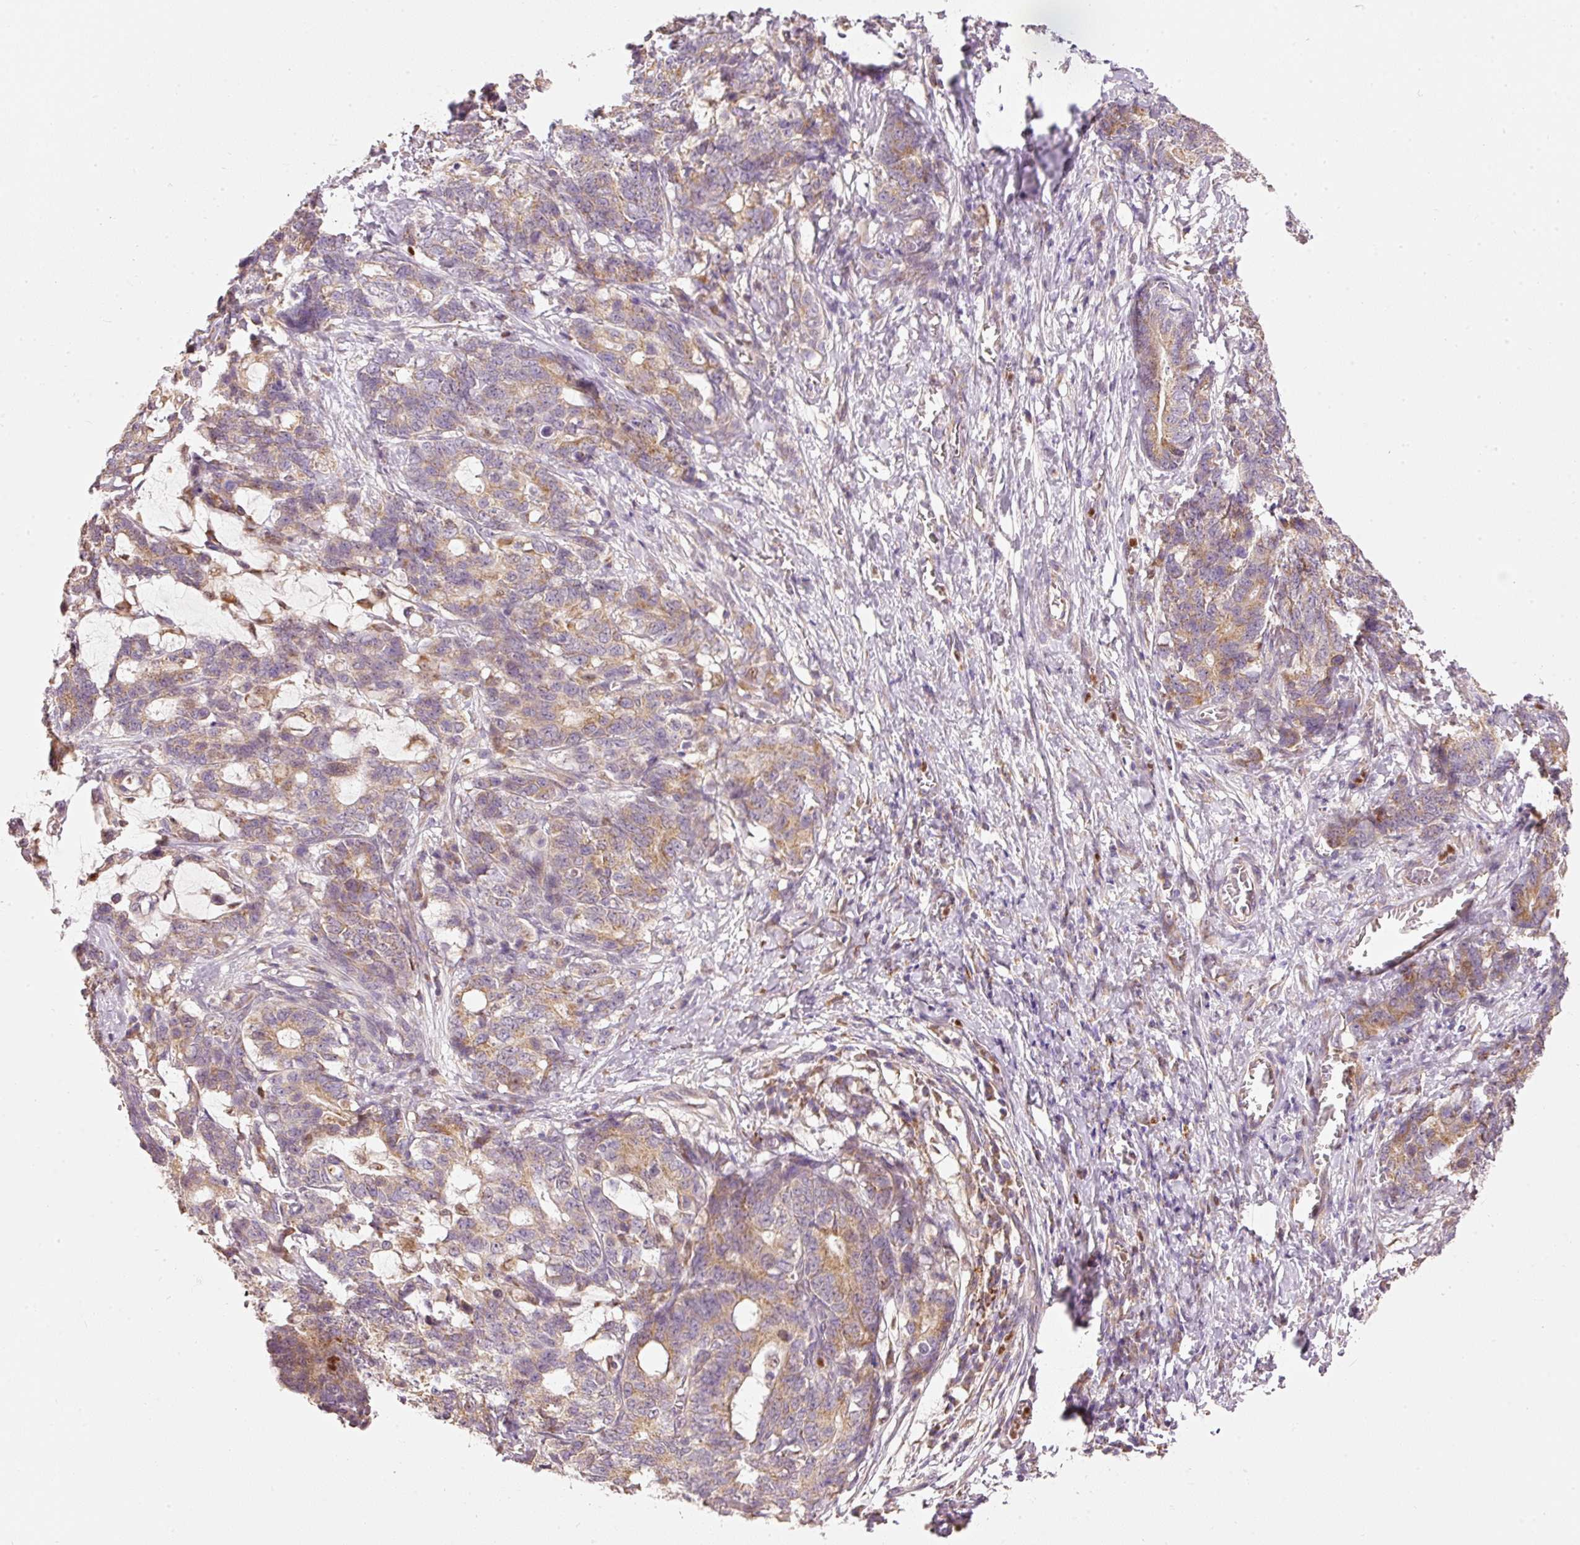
{"staining": {"intensity": "moderate", "quantity": ">75%", "location": "cytoplasmic/membranous"}, "tissue": "stomach cancer", "cell_type": "Tumor cells", "image_type": "cancer", "snomed": [{"axis": "morphology", "description": "Normal tissue, NOS"}, {"axis": "morphology", "description": "Adenocarcinoma, NOS"}, {"axis": "topography", "description": "Stomach"}], "caption": "Stomach cancer (adenocarcinoma) was stained to show a protein in brown. There is medium levels of moderate cytoplasmic/membranous staining in about >75% of tumor cells.", "gene": "MTHFD1L", "patient": {"sex": "female", "age": 64}}